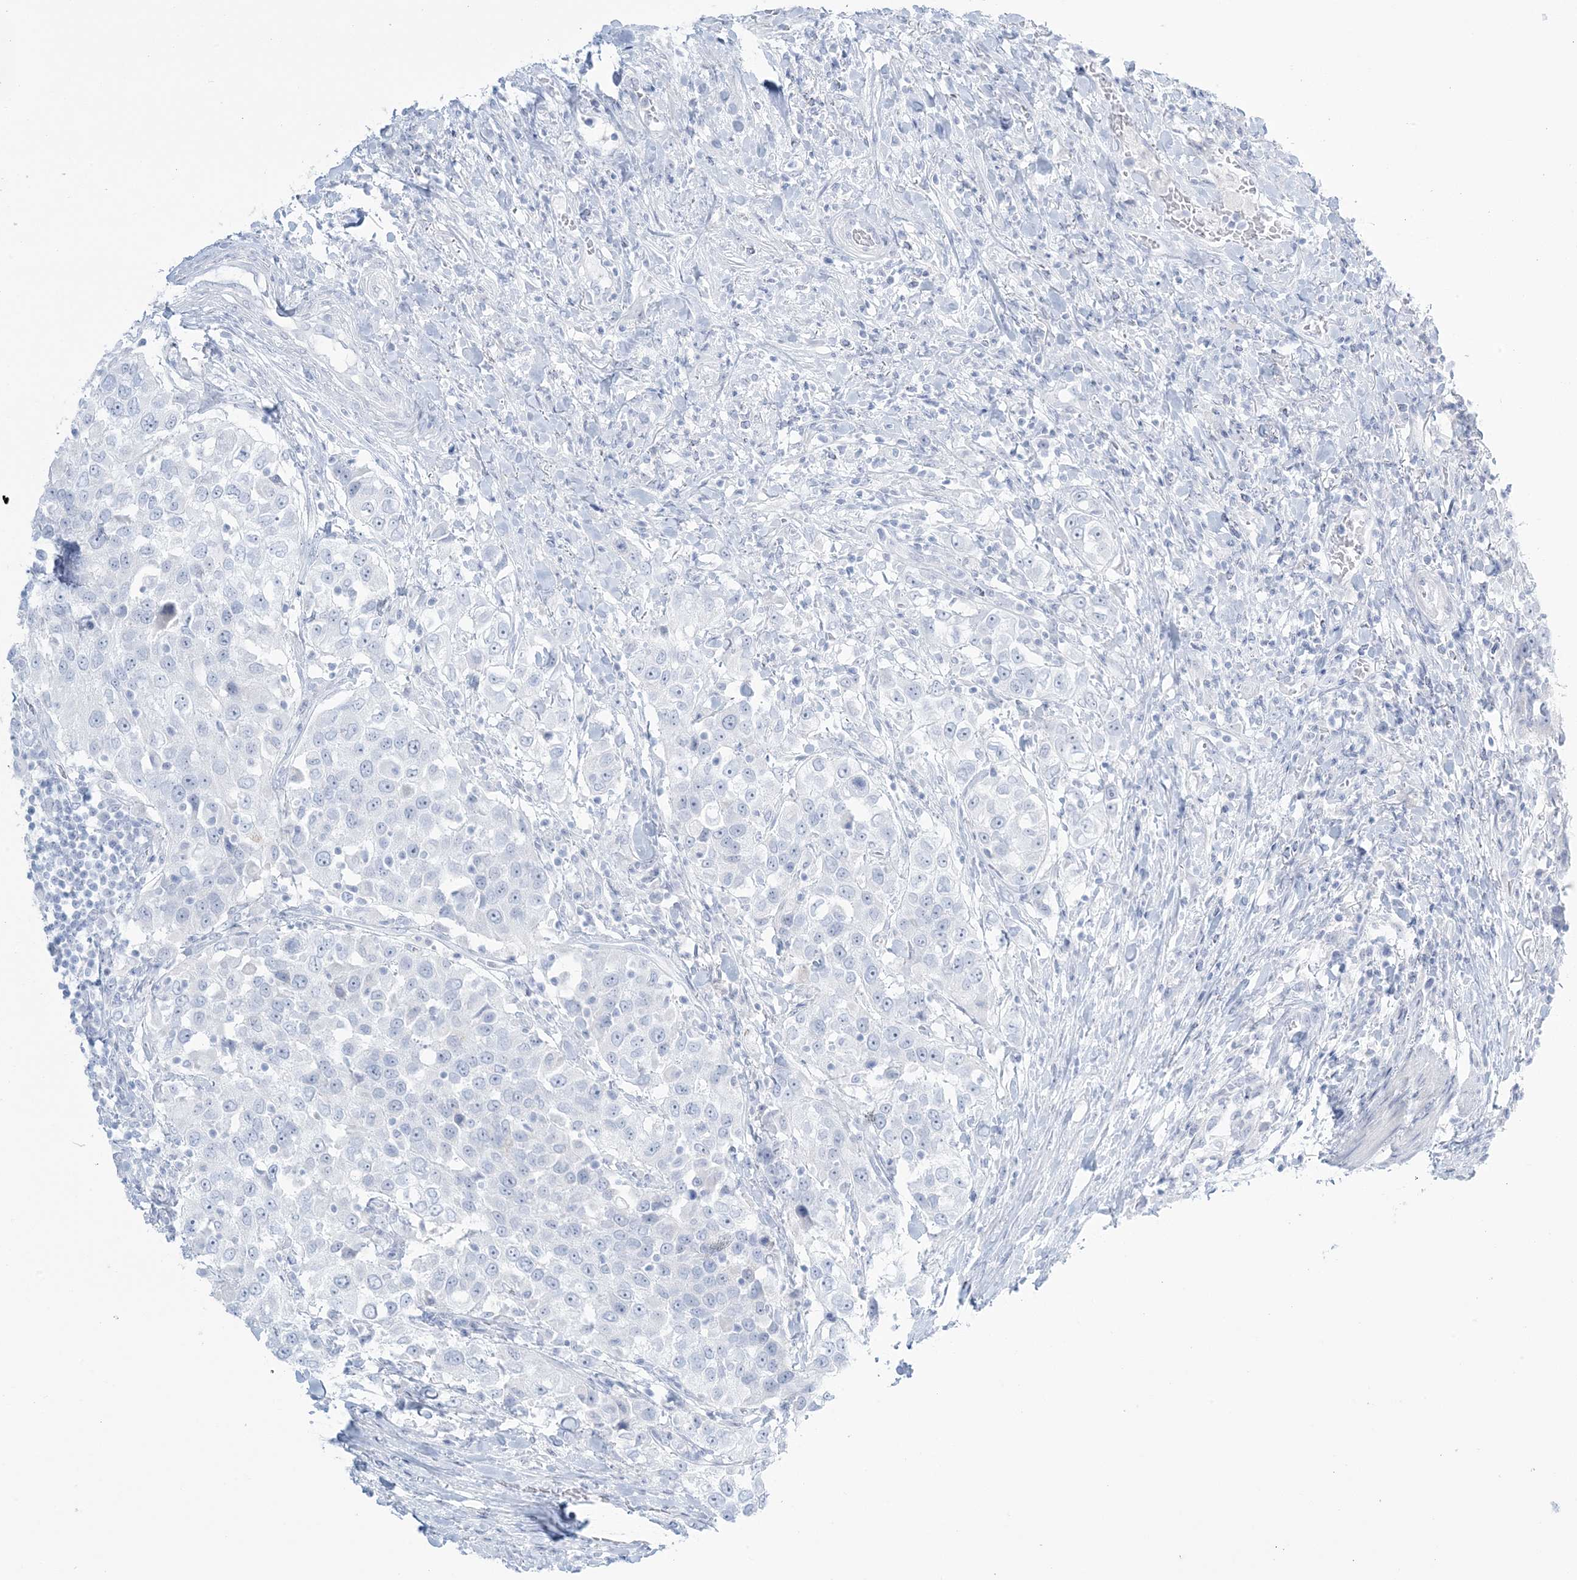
{"staining": {"intensity": "negative", "quantity": "none", "location": "none"}, "tissue": "urothelial cancer", "cell_type": "Tumor cells", "image_type": "cancer", "snomed": [{"axis": "morphology", "description": "Urothelial carcinoma, High grade"}, {"axis": "topography", "description": "Urinary bladder"}], "caption": "Urothelial carcinoma (high-grade) was stained to show a protein in brown. There is no significant staining in tumor cells.", "gene": "AGXT", "patient": {"sex": "female", "age": 80}}